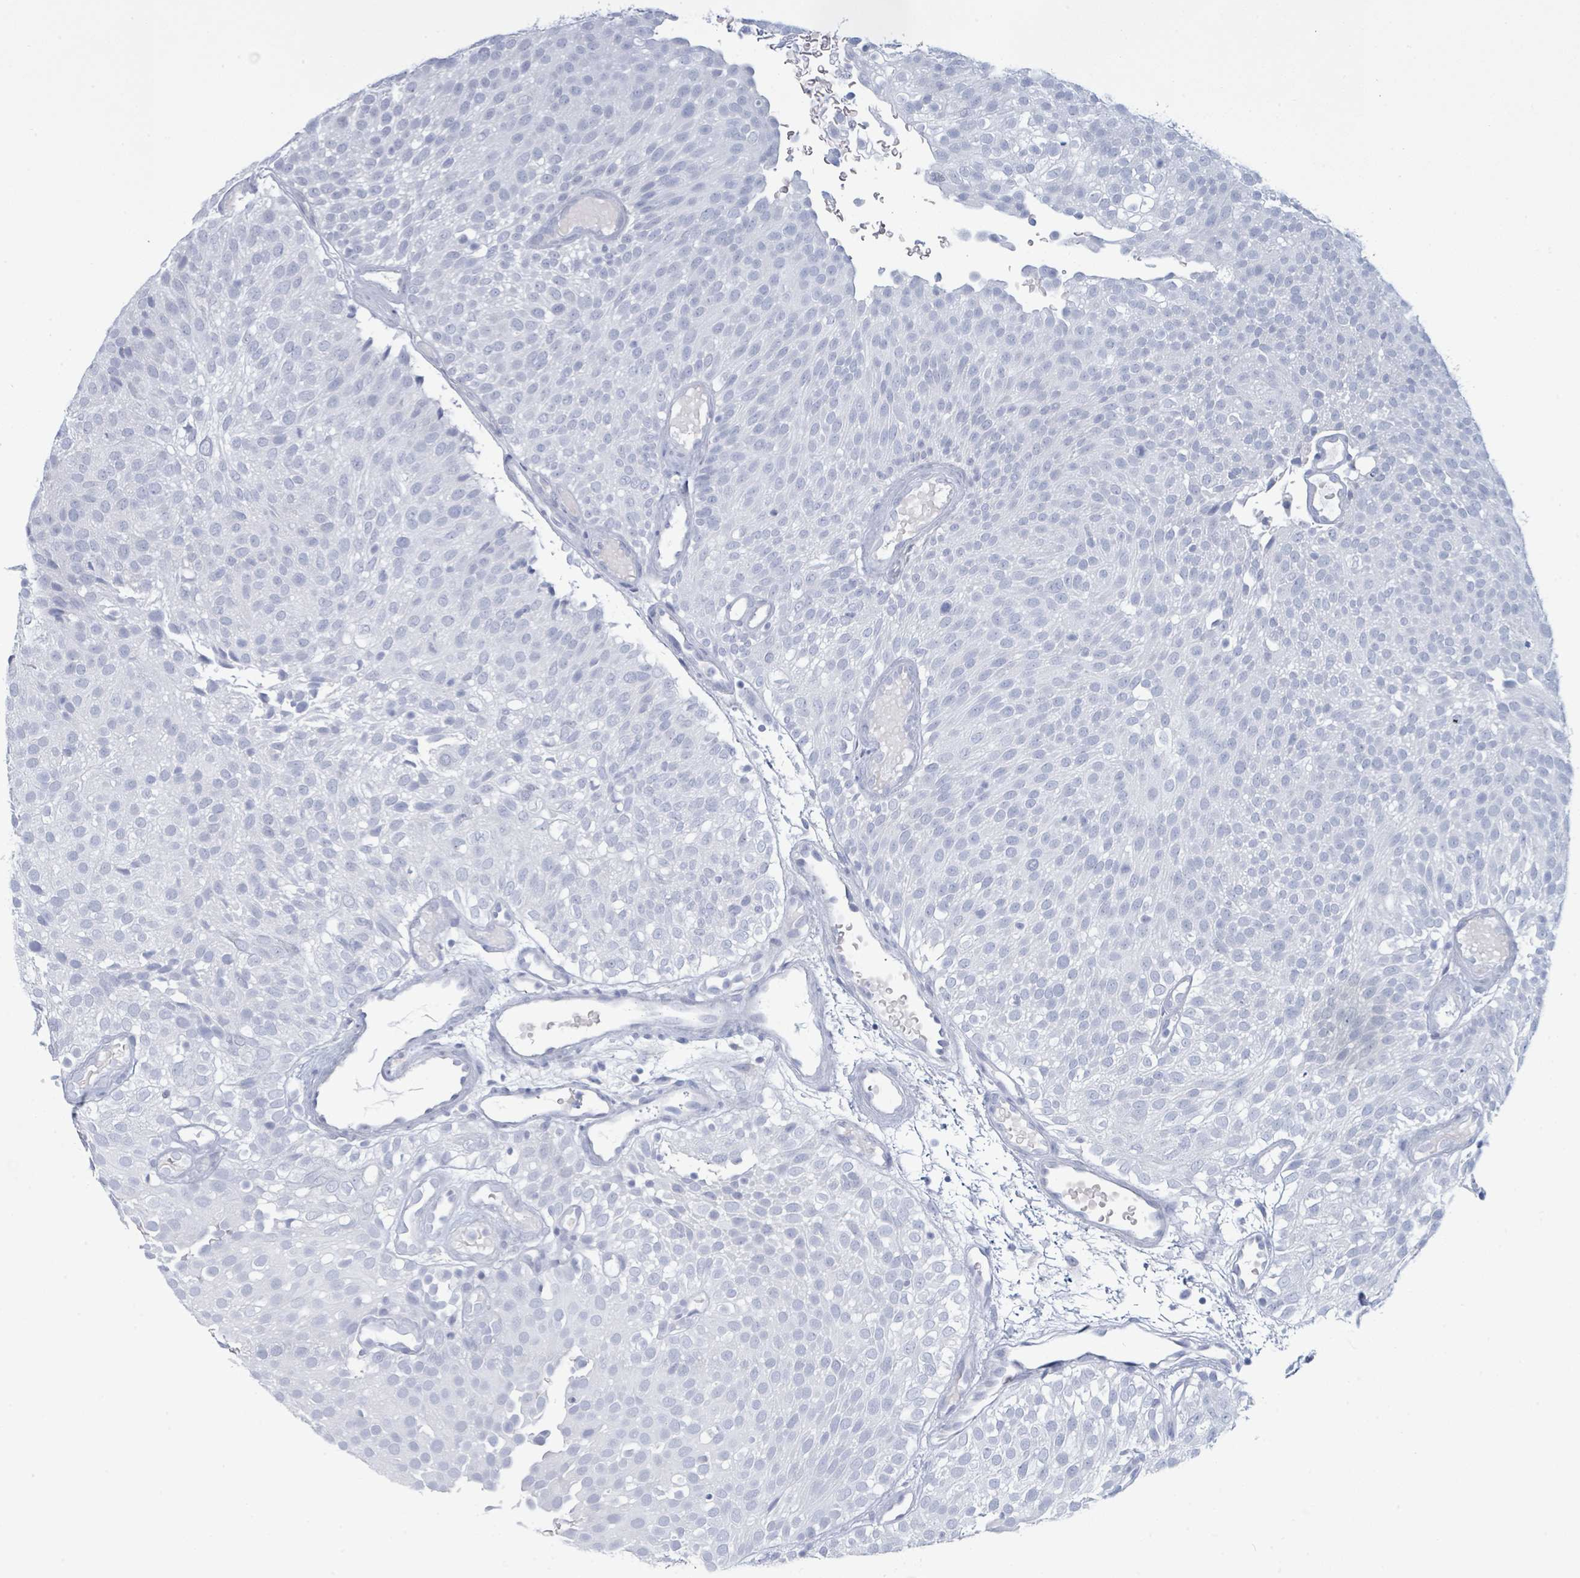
{"staining": {"intensity": "negative", "quantity": "none", "location": "none"}, "tissue": "urothelial cancer", "cell_type": "Tumor cells", "image_type": "cancer", "snomed": [{"axis": "morphology", "description": "Urothelial carcinoma, Low grade"}, {"axis": "topography", "description": "Urinary bladder"}], "caption": "DAB (3,3'-diaminobenzidine) immunohistochemical staining of human urothelial cancer reveals no significant expression in tumor cells.", "gene": "PGA3", "patient": {"sex": "male", "age": 78}}